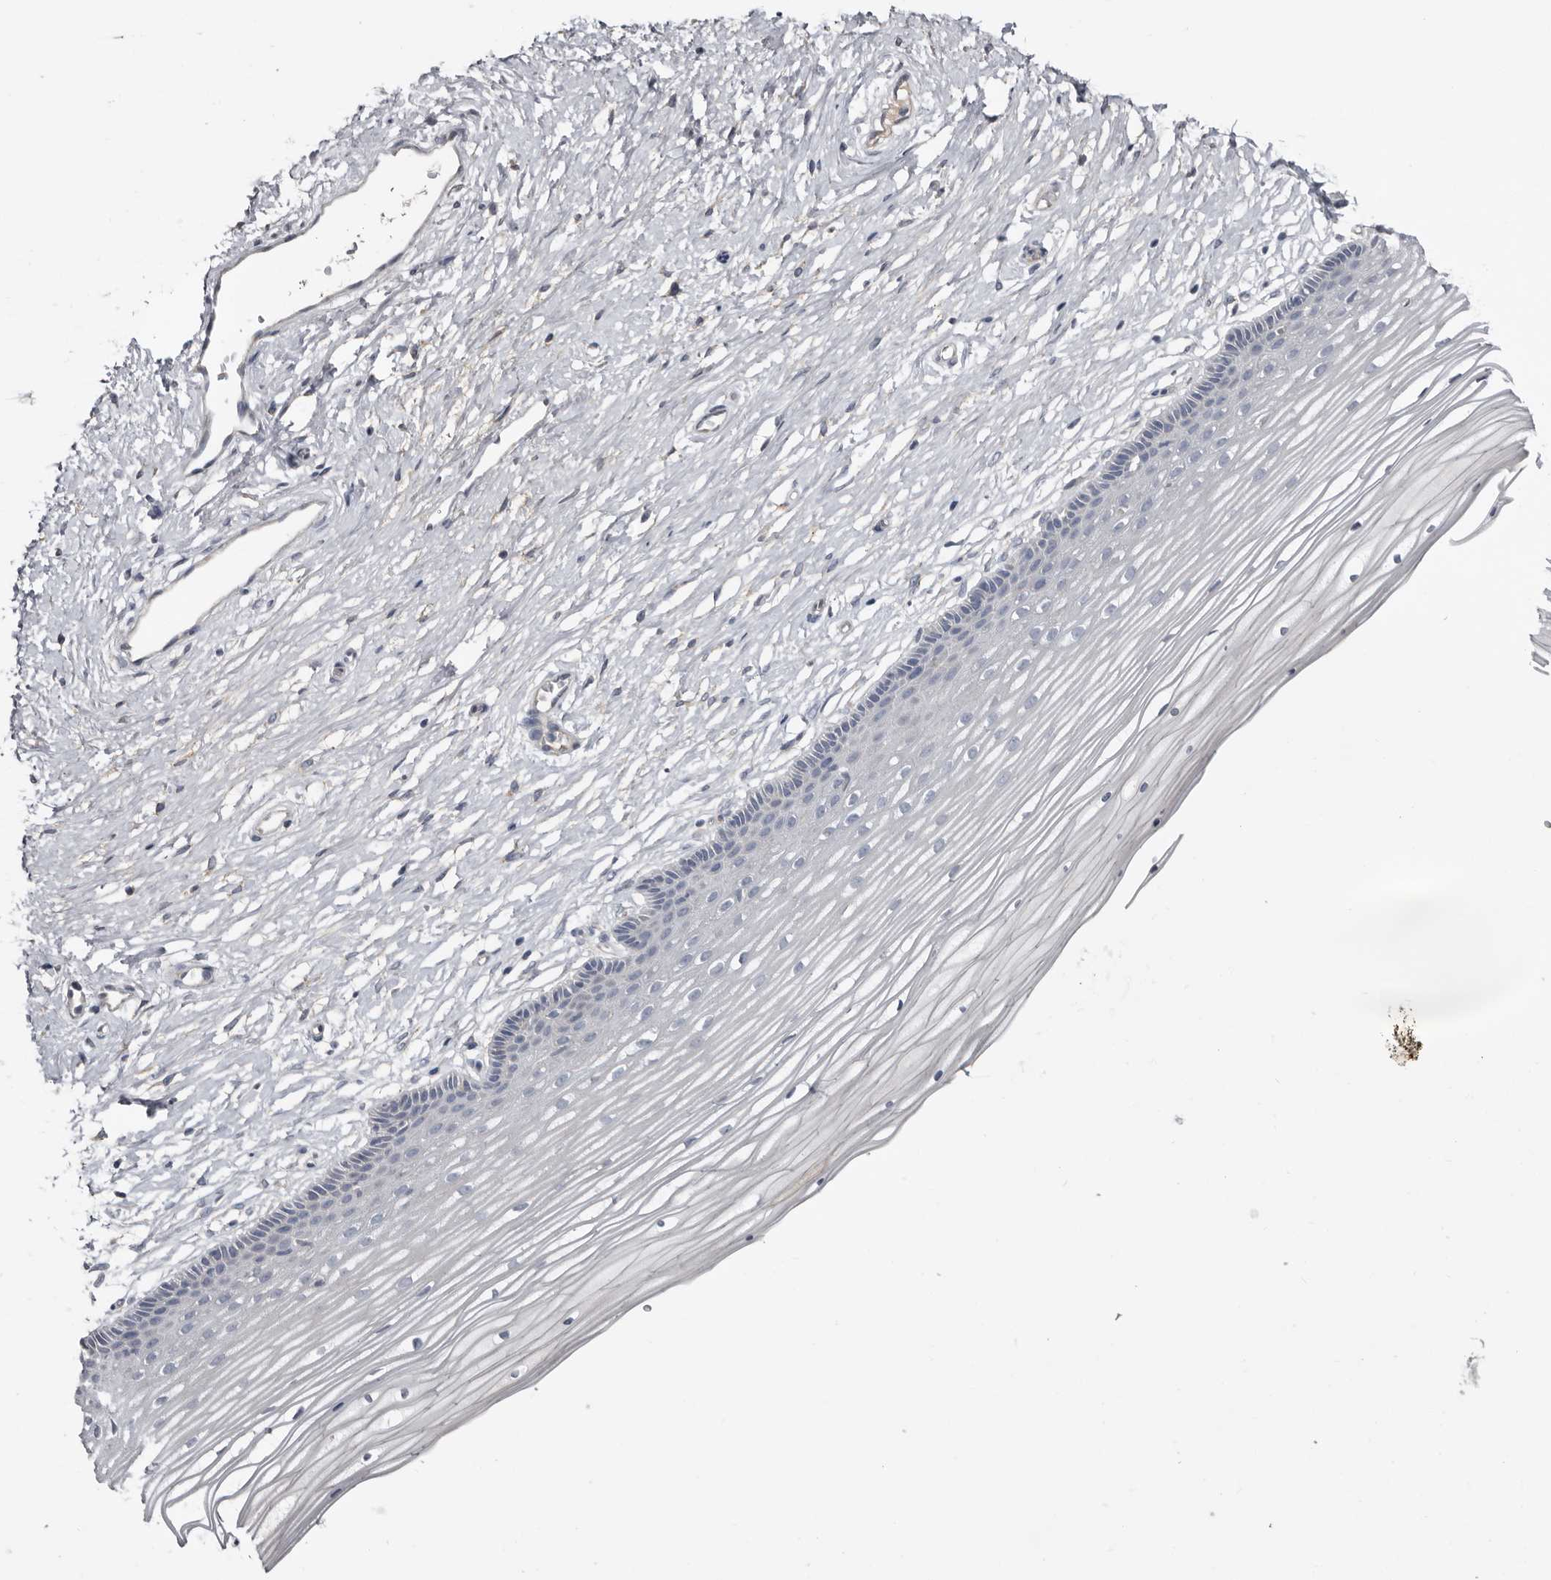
{"staining": {"intensity": "weak", "quantity": "<25%", "location": "cytoplasmic/membranous"}, "tissue": "vagina", "cell_type": "Squamous epithelial cells", "image_type": "normal", "snomed": [{"axis": "morphology", "description": "Normal tissue, NOS"}, {"axis": "topography", "description": "Vagina"}, {"axis": "topography", "description": "Cervix"}], "caption": "Squamous epithelial cells are negative for protein expression in unremarkable human vagina. (Brightfield microscopy of DAB (3,3'-diaminobenzidine) immunohistochemistry at high magnification).", "gene": "ZNF114", "patient": {"sex": "female", "age": 40}}